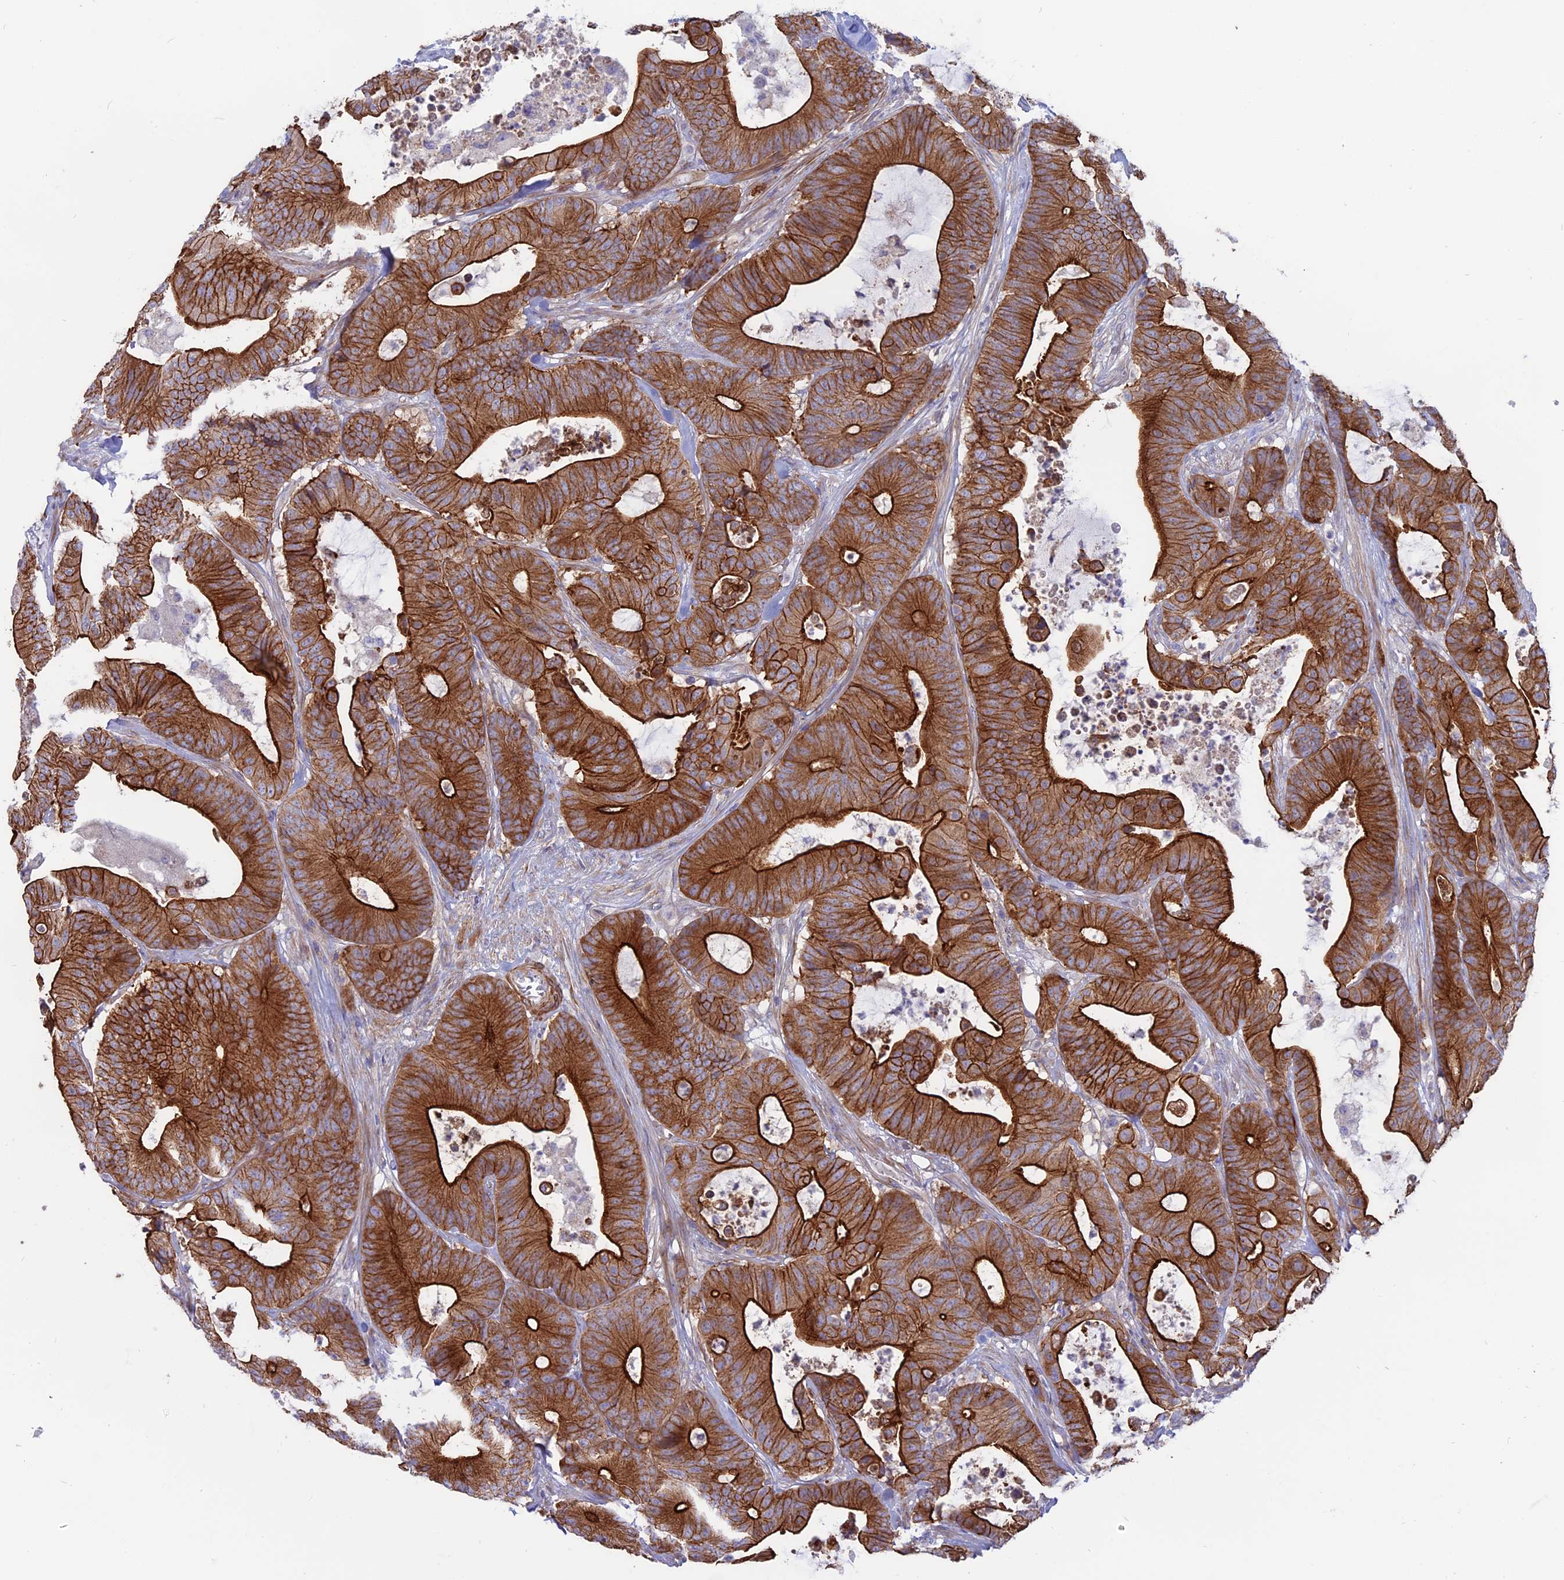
{"staining": {"intensity": "strong", "quantity": ">75%", "location": "cytoplasmic/membranous"}, "tissue": "colorectal cancer", "cell_type": "Tumor cells", "image_type": "cancer", "snomed": [{"axis": "morphology", "description": "Adenocarcinoma, NOS"}, {"axis": "topography", "description": "Colon"}], "caption": "Protein staining of adenocarcinoma (colorectal) tissue demonstrates strong cytoplasmic/membranous expression in approximately >75% of tumor cells.", "gene": "MYO5B", "patient": {"sex": "female", "age": 84}}